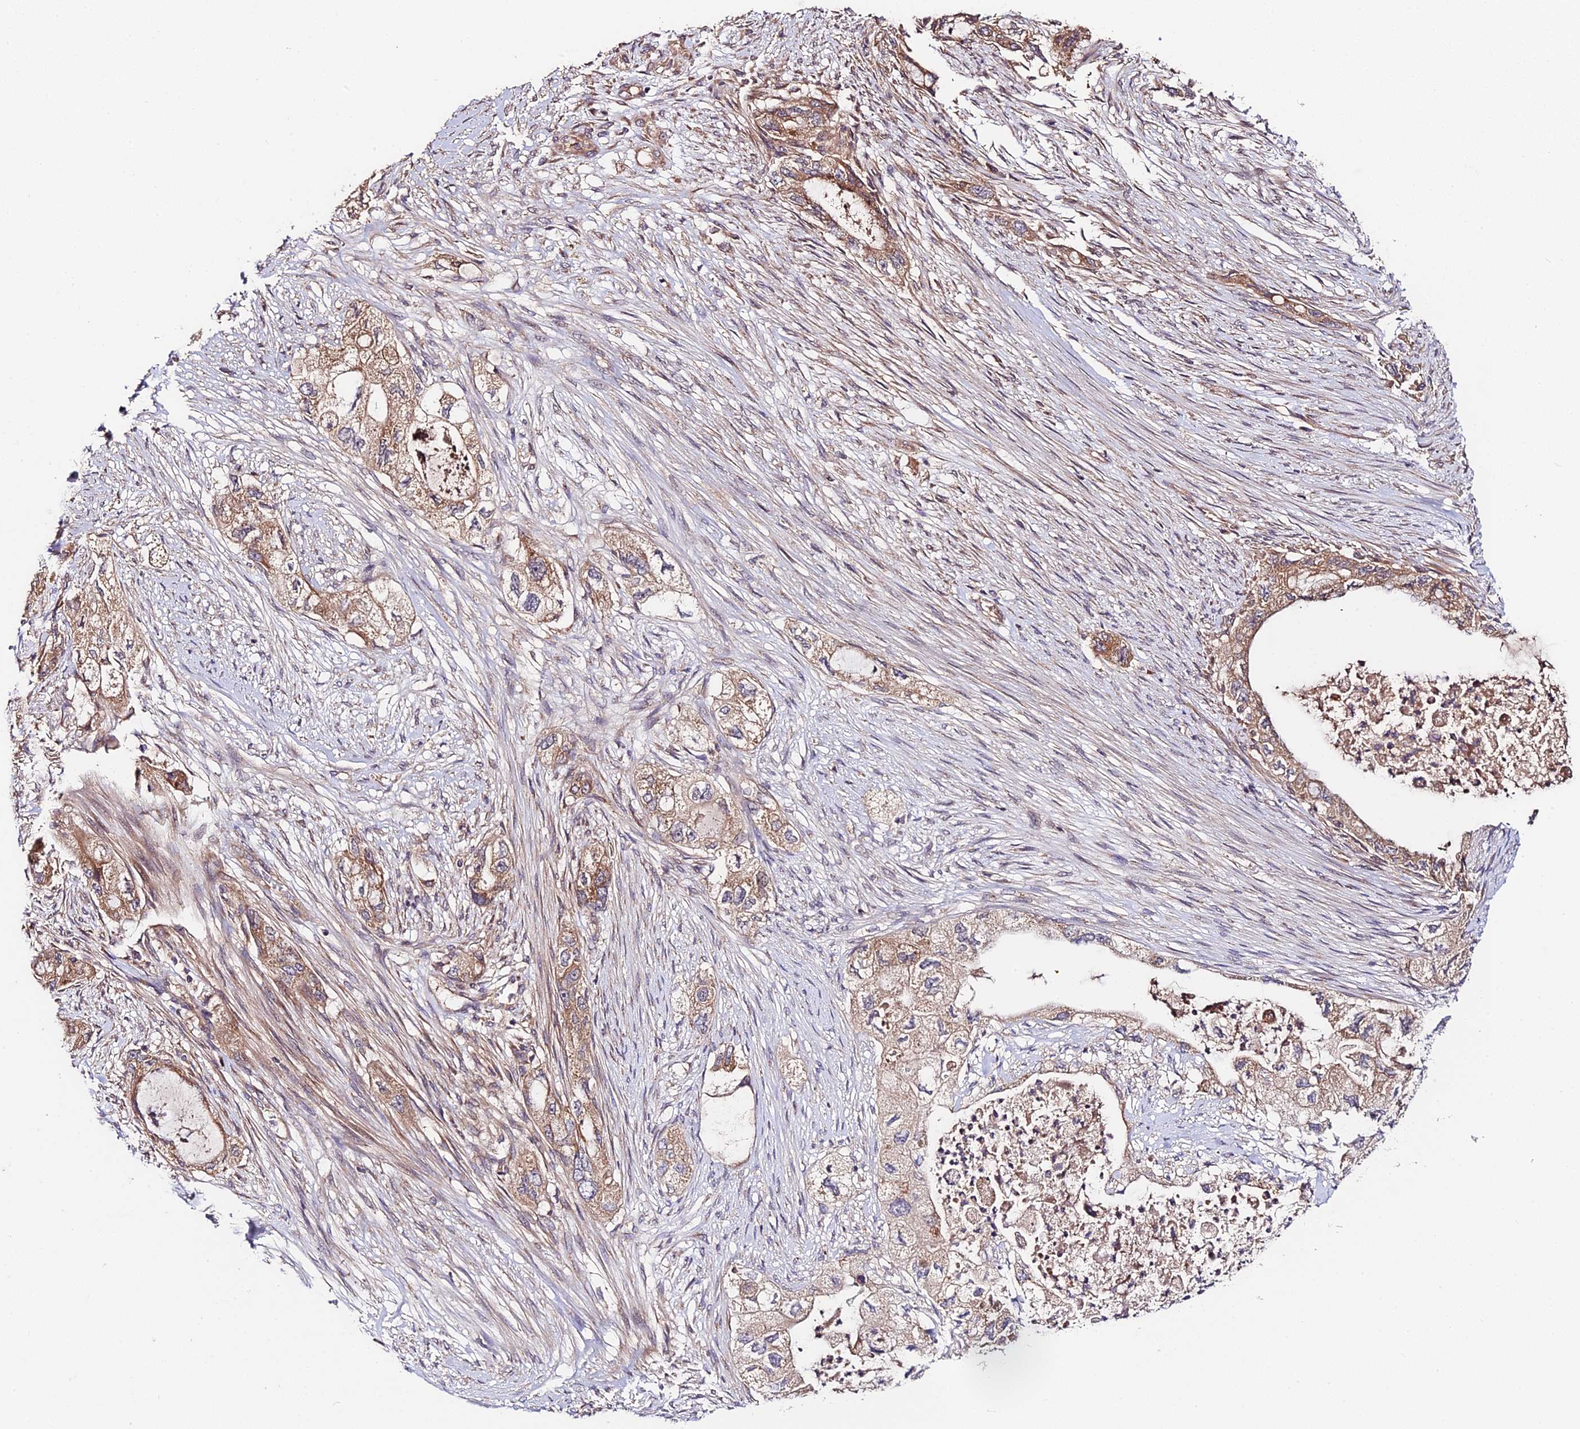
{"staining": {"intensity": "moderate", "quantity": ">75%", "location": "cytoplasmic/membranous"}, "tissue": "pancreatic cancer", "cell_type": "Tumor cells", "image_type": "cancer", "snomed": [{"axis": "morphology", "description": "Adenocarcinoma, NOS"}, {"axis": "topography", "description": "Pancreas"}], "caption": "The image reveals immunohistochemical staining of pancreatic cancer. There is moderate cytoplasmic/membranous positivity is appreciated in about >75% of tumor cells.", "gene": "C3orf20", "patient": {"sex": "female", "age": 73}}